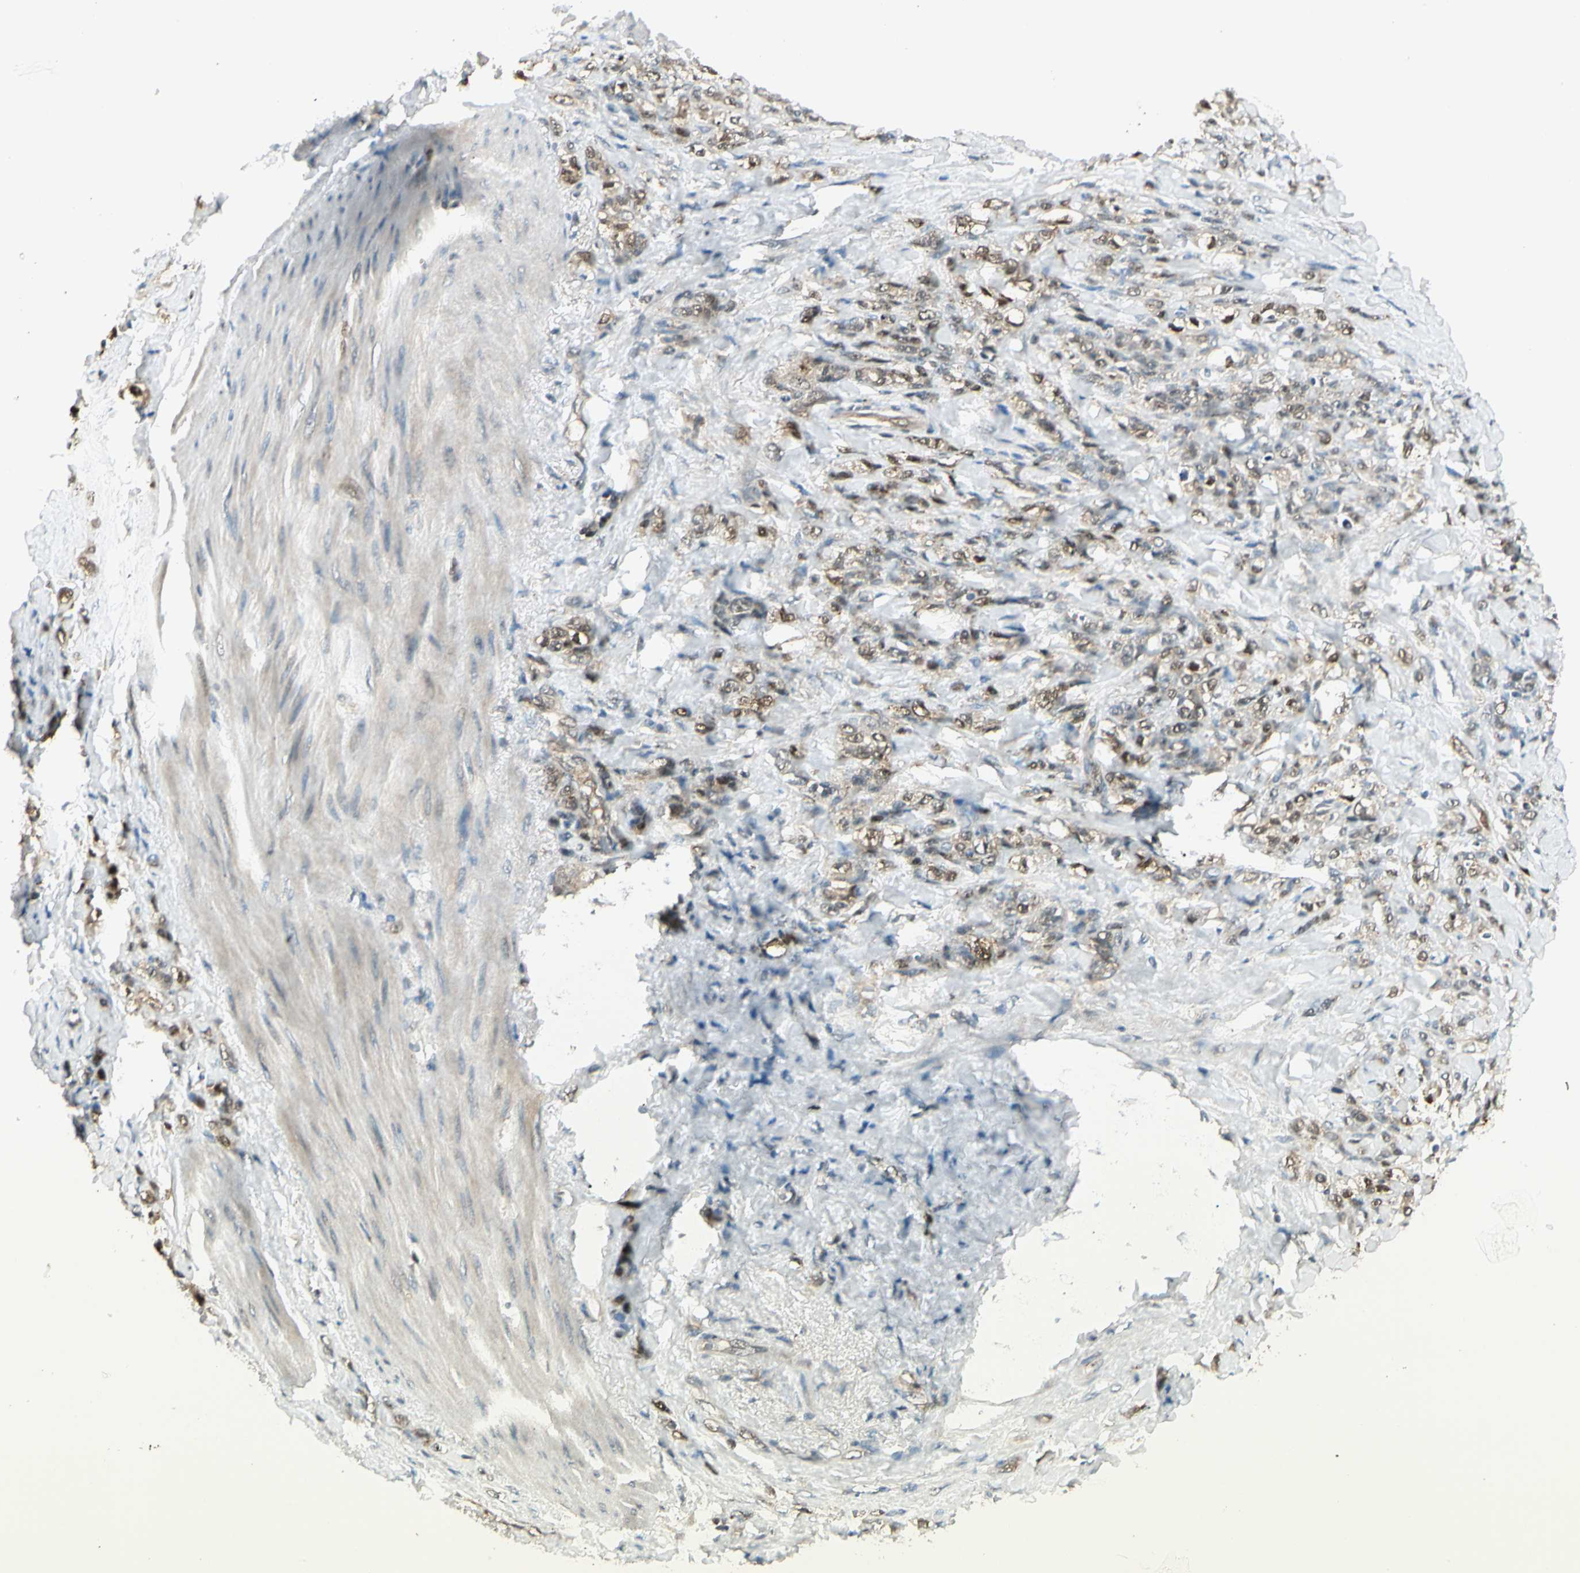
{"staining": {"intensity": "weak", "quantity": ">75%", "location": "cytoplasmic/membranous"}, "tissue": "stomach cancer", "cell_type": "Tumor cells", "image_type": "cancer", "snomed": [{"axis": "morphology", "description": "Adenocarcinoma, NOS"}, {"axis": "topography", "description": "Stomach"}], "caption": "Weak cytoplasmic/membranous staining for a protein is seen in approximately >75% of tumor cells of stomach cancer (adenocarcinoma) using IHC.", "gene": "LTA4H", "patient": {"sex": "male", "age": 82}}